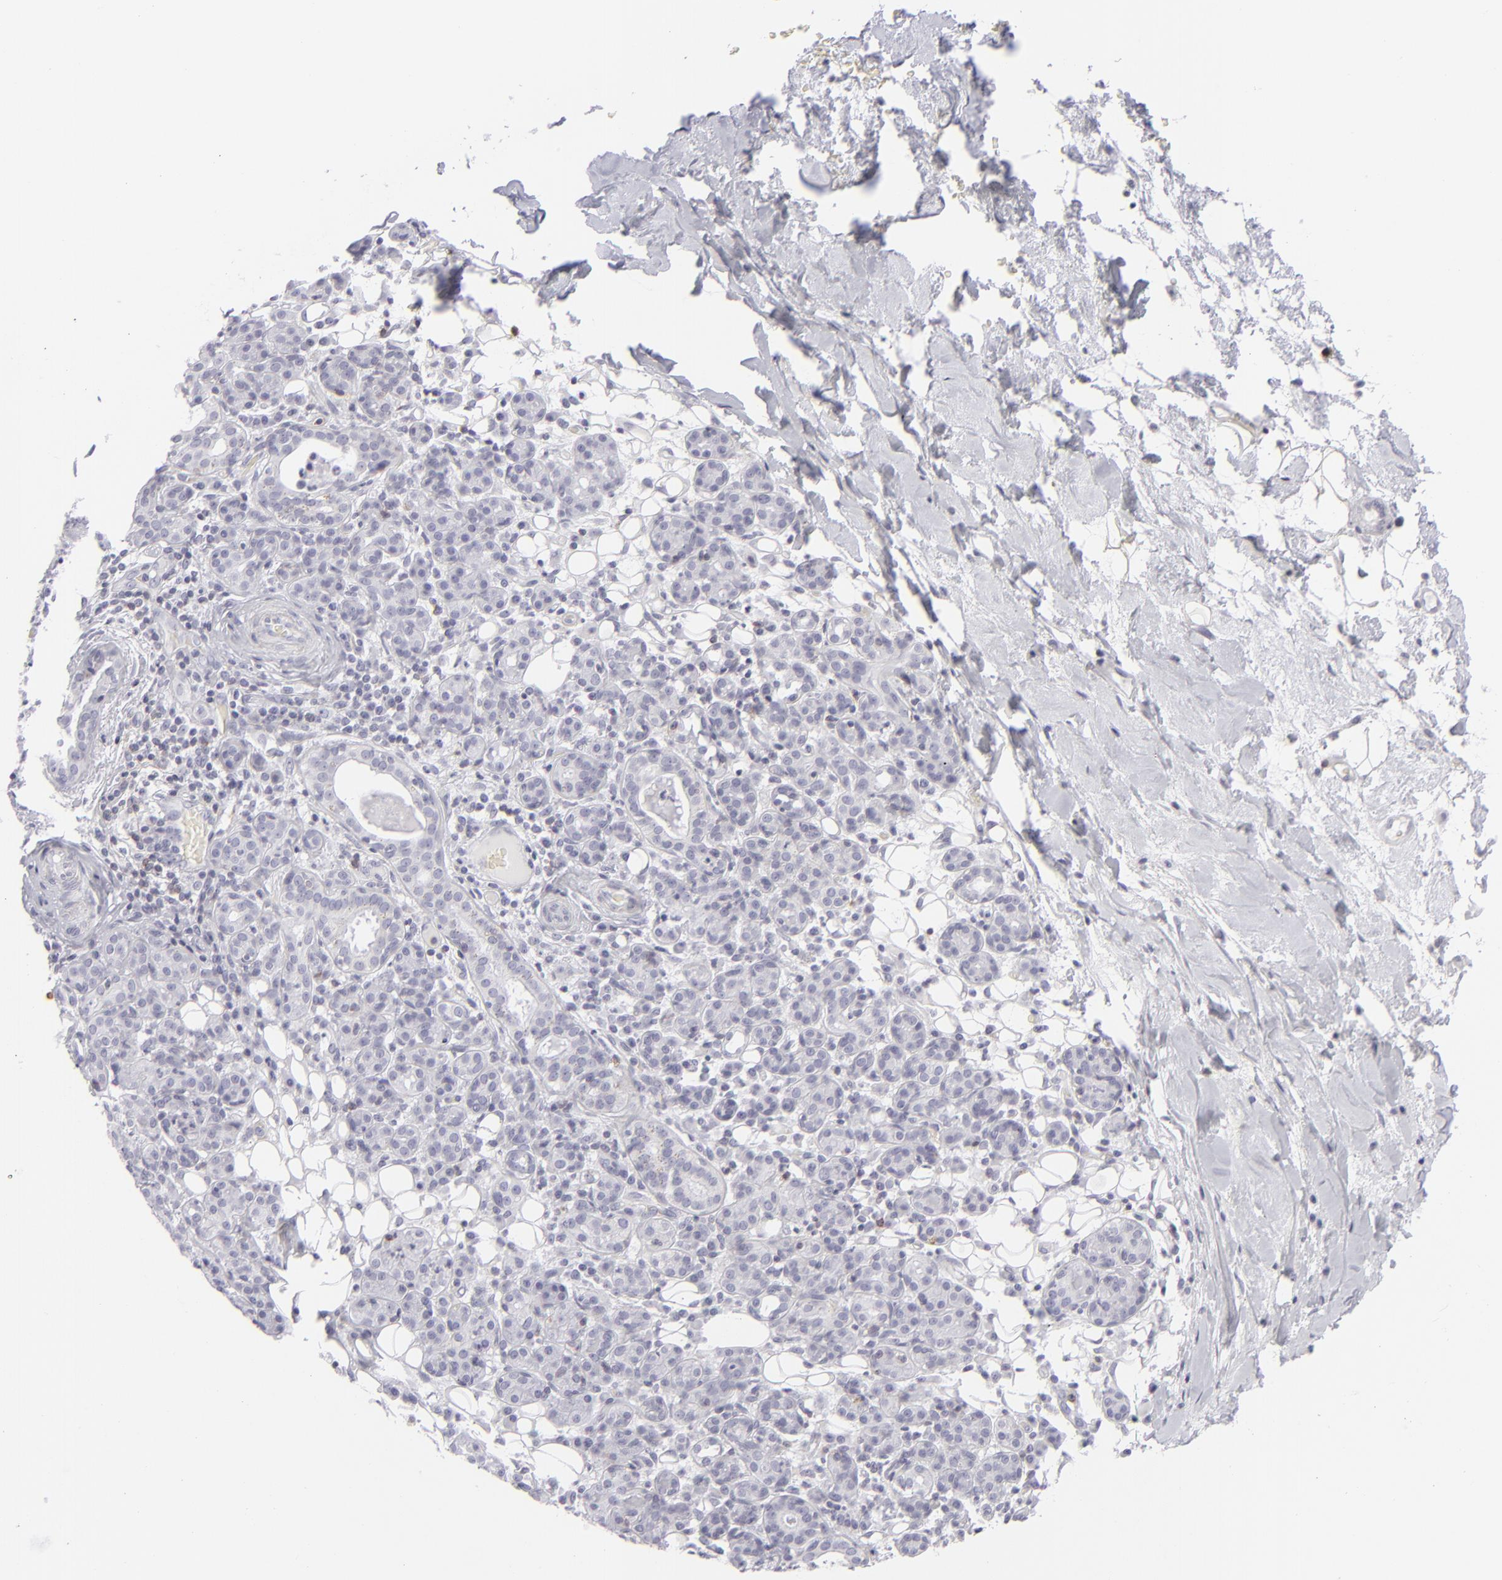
{"staining": {"intensity": "negative", "quantity": "none", "location": "none"}, "tissue": "skin cancer", "cell_type": "Tumor cells", "image_type": "cancer", "snomed": [{"axis": "morphology", "description": "Squamous cell carcinoma, NOS"}, {"axis": "topography", "description": "Skin"}], "caption": "This is a histopathology image of immunohistochemistry (IHC) staining of squamous cell carcinoma (skin), which shows no positivity in tumor cells.", "gene": "CD7", "patient": {"sex": "male", "age": 84}}